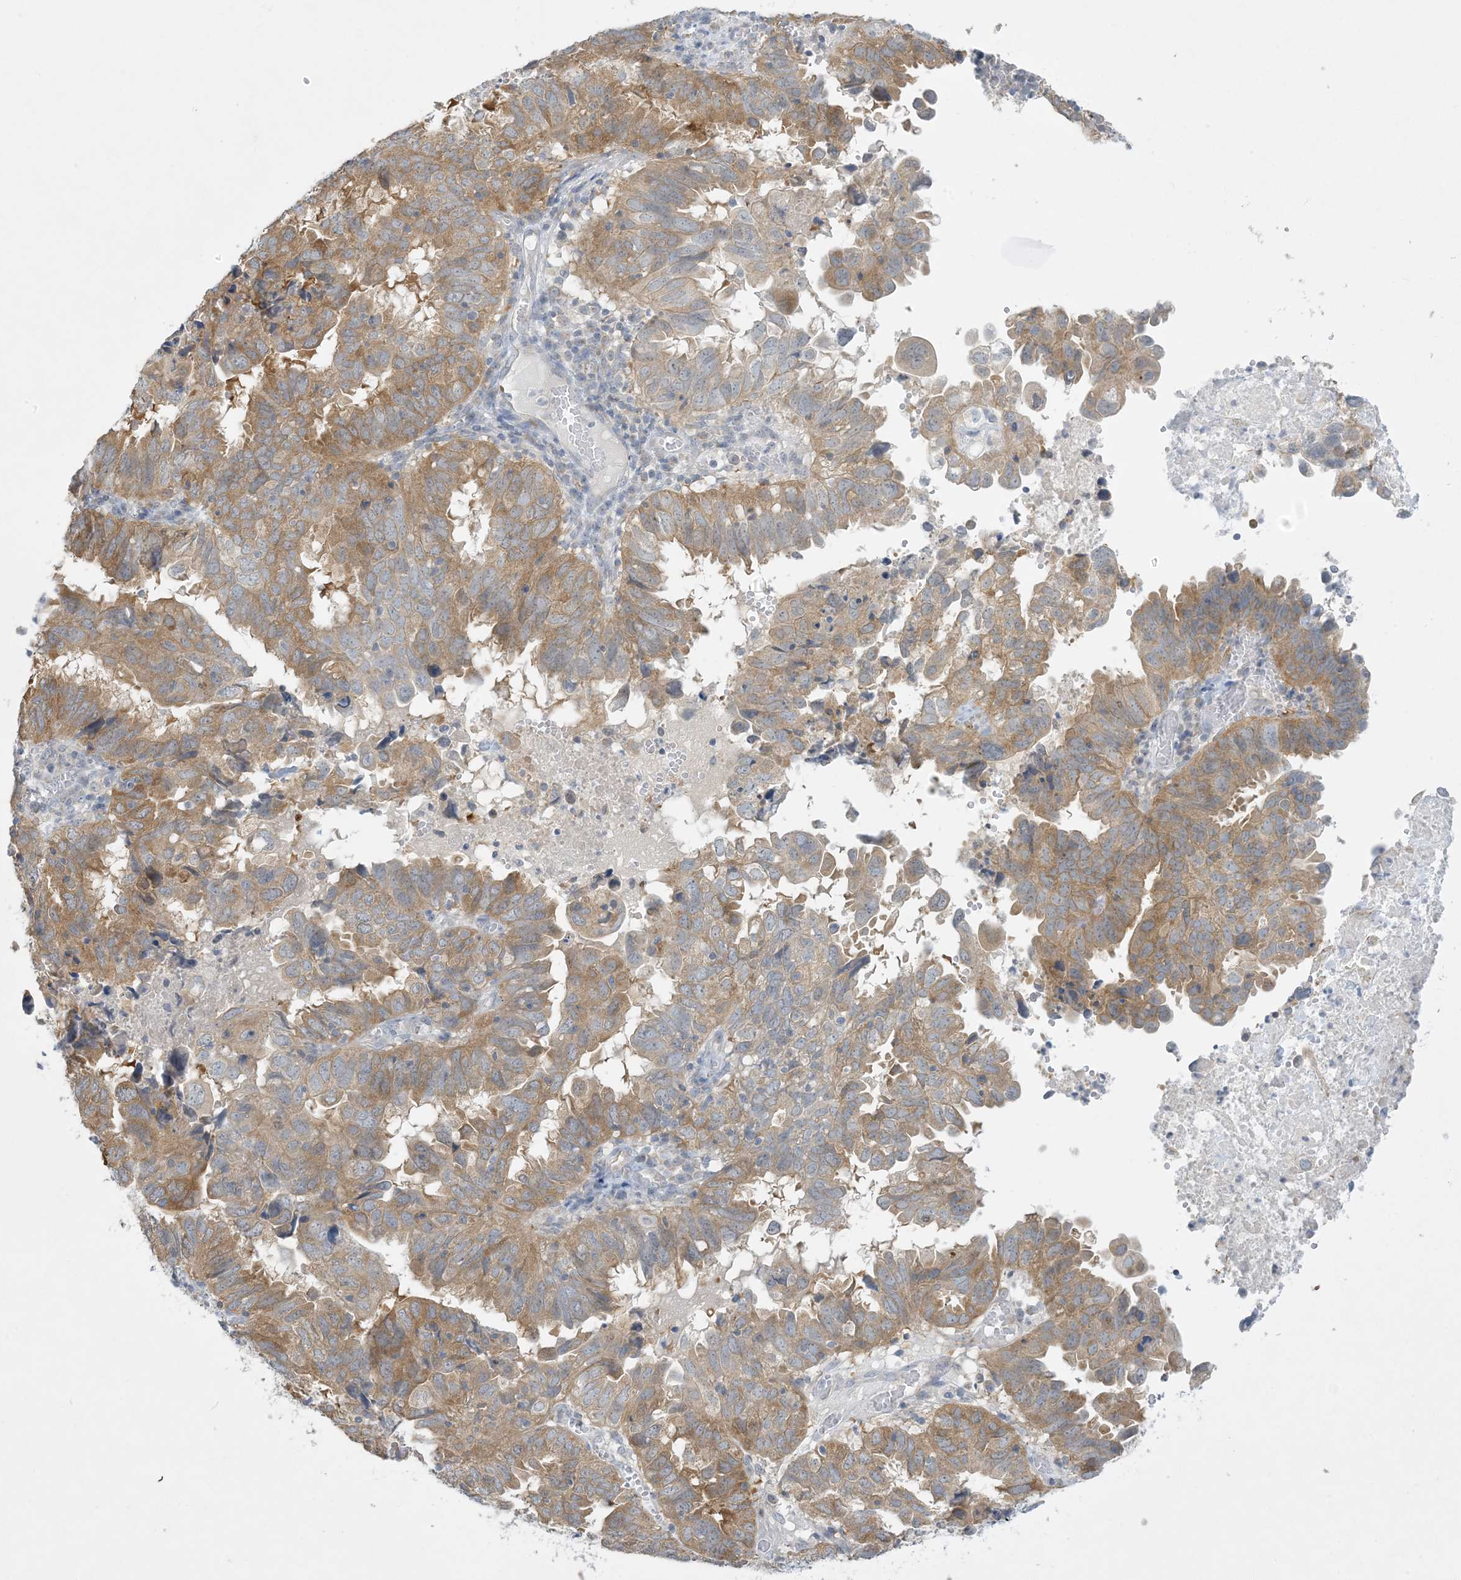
{"staining": {"intensity": "moderate", "quantity": ">75%", "location": "cytoplasmic/membranous"}, "tissue": "endometrial cancer", "cell_type": "Tumor cells", "image_type": "cancer", "snomed": [{"axis": "morphology", "description": "Adenocarcinoma, NOS"}, {"axis": "topography", "description": "Uterus"}], "caption": "The histopathology image displays immunohistochemical staining of endometrial cancer (adenocarcinoma). There is moderate cytoplasmic/membranous staining is identified in about >75% of tumor cells. The staining was performed using DAB (3,3'-diaminobenzidine) to visualize the protein expression in brown, while the nuclei were stained in blue with hematoxylin (Magnification: 20x).", "gene": "MRPS18A", "patient": {"sex": "female", "age": 77}}